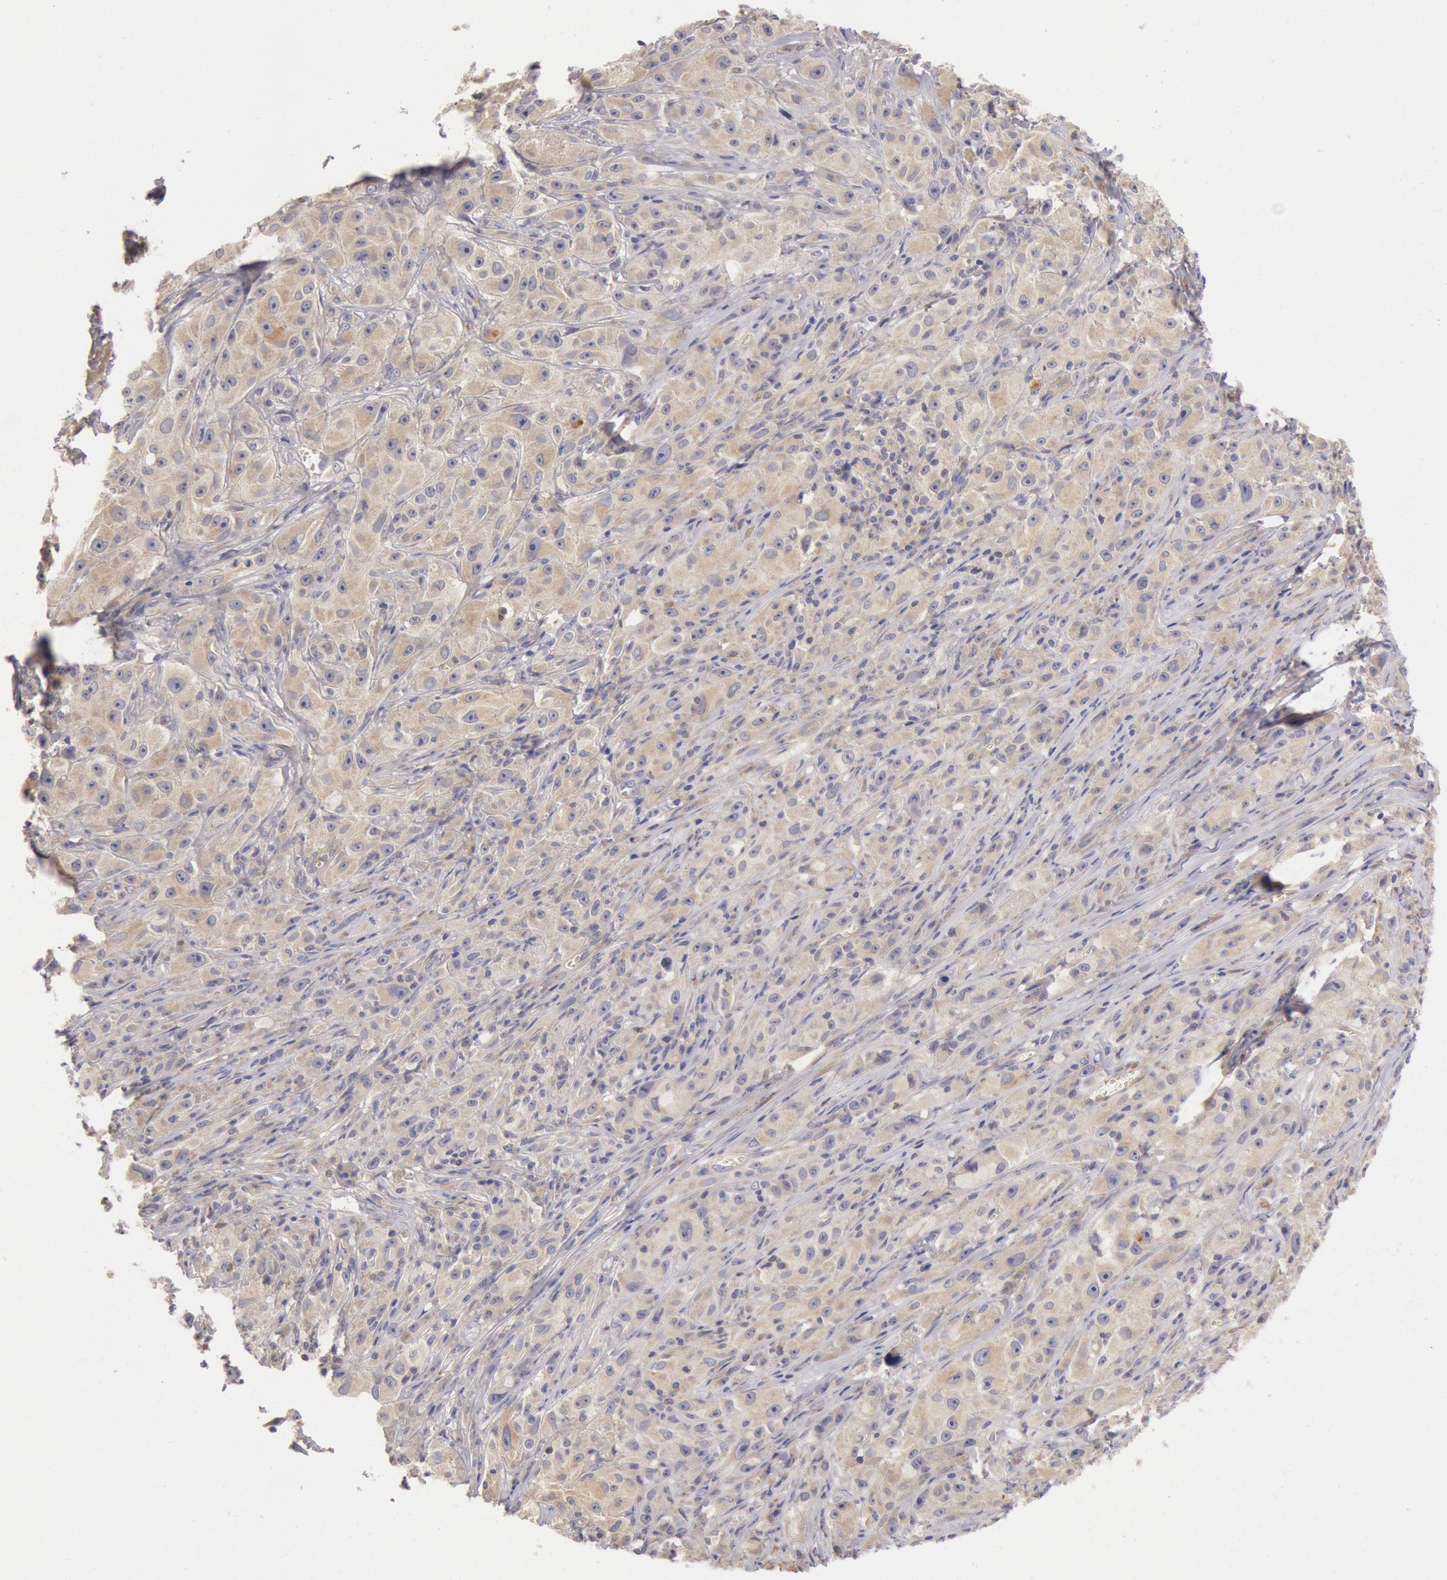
{"staining": {"intensity": "weak", "quantity": ">75%", "location": "cytoplasmic/membranous"}, "tissue": "melanoma", "cell_type": "Tumor cells", "image_type": "cancer", "snomed": [{"axis": "morphology", "description": "Malignant melanoma, NOS"}, {"axis": "topography", "description": "Skin"}], "caption": "This image displays malignant melanoma stained with immunohistochemistry (IHC) to label a protein in brown. The cytoplasmic/membranous of tumor cells show weak positivity for the protein. Nuclei are counter-stained blue.", "gene": "TMED8", "patient": {"sex": "male", "age": 56}}